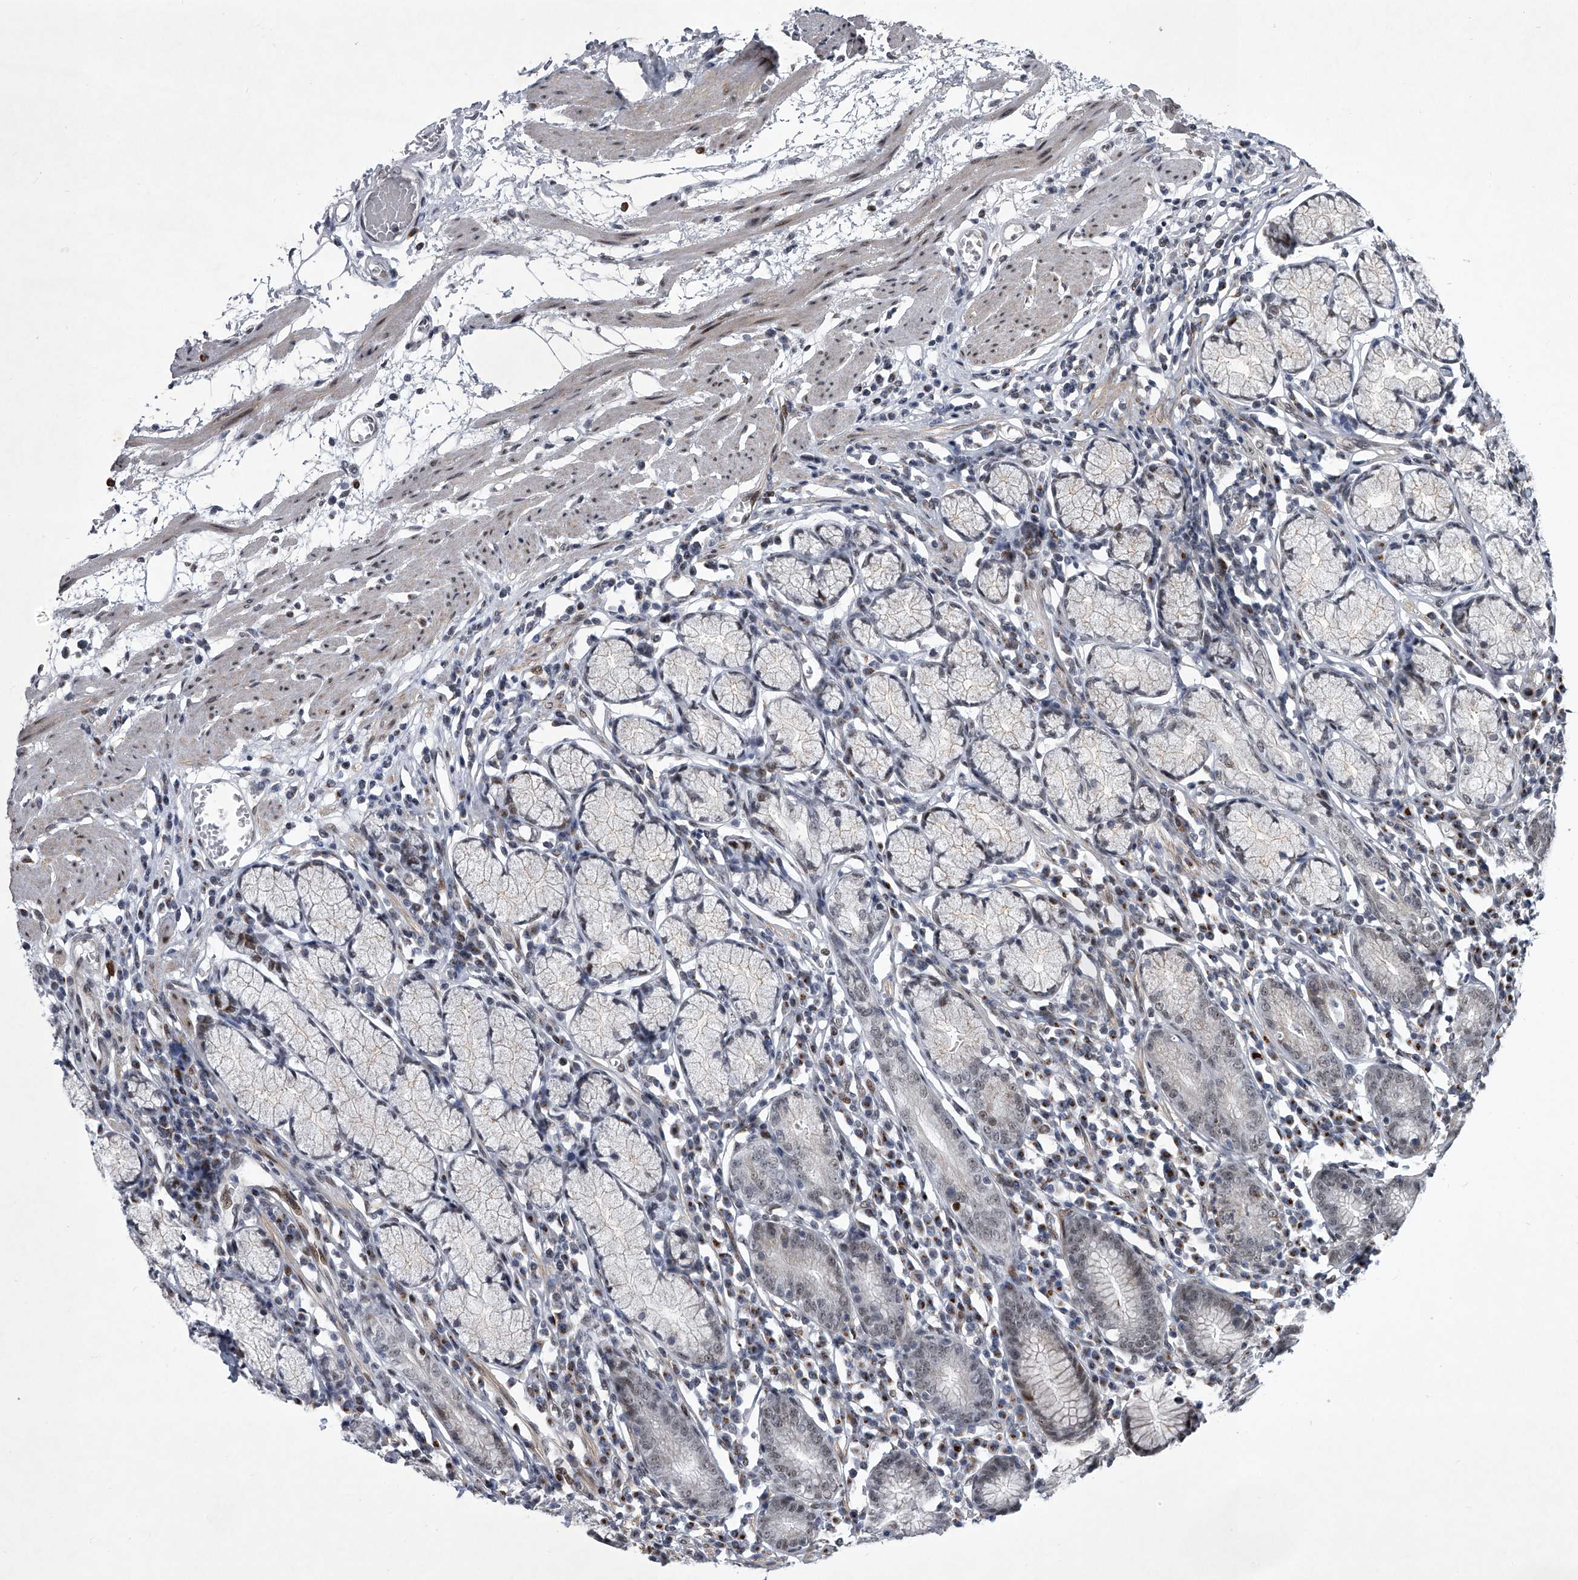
{"staining": {"intensity": "moderate", "quantity": "25%-75%", "location": "cytoplasmic/membranous"}, "tissue": "stomach", "cell_type": "Glandular cells", "image_type": "normal", "snomed": [{"axis": "morphology", "description": "Normal tissue, NOS"}, {"axis": "topography", "description": "Stomach"}], "caption": "DAB immunohistochemical staining of normal human stomach reveals moderate cytoplasmic/membranous protein positivity in approximately 25%-75% of glandular cells. The staining was performed using DAB (3,3'-diaminobenzidine), with brown indicating positive protein expression. Nuclei are stained blue with hematoxylin.", "gene": "MLLT1", "patient": {"sex": "male", "age": 55}}